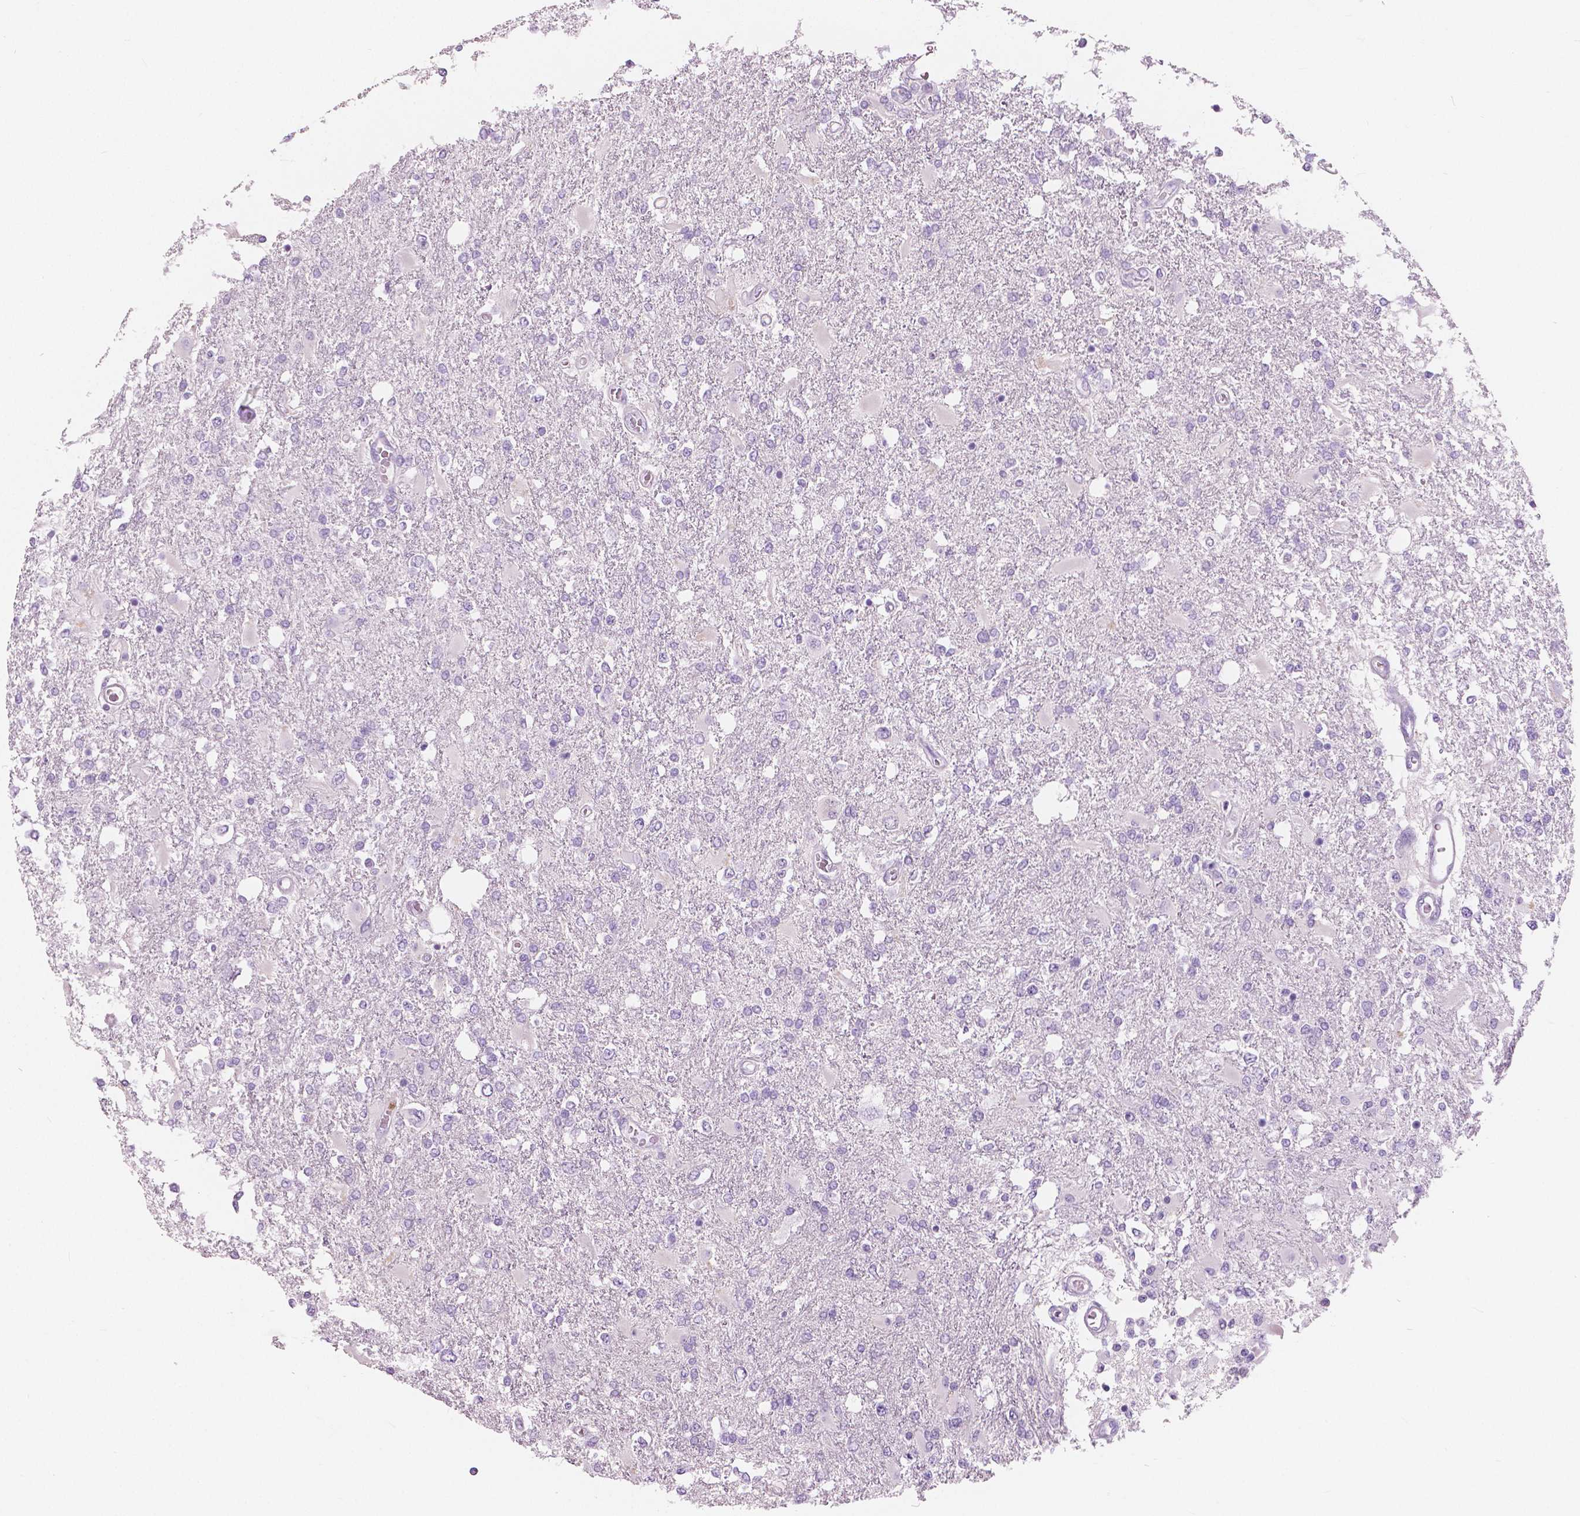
{"staining": {"intensity": "negative", "quantity": "none", "location": "none"}, "tissue": "glioma", "cell_type": "Tumor cells", "image_type": "cancer", "snomed": [{"axis": "morphology", "description": "Glioma, malignant, High grade"}, {"axis": "topography", "description": "Cerebral cortex"}], "caption": "DAB immunohistochemical staining of human glioma reveals no significant expression in tumor cells.", "gene": "CXCR2", "patient": {"sex": "male", "age": 79}}